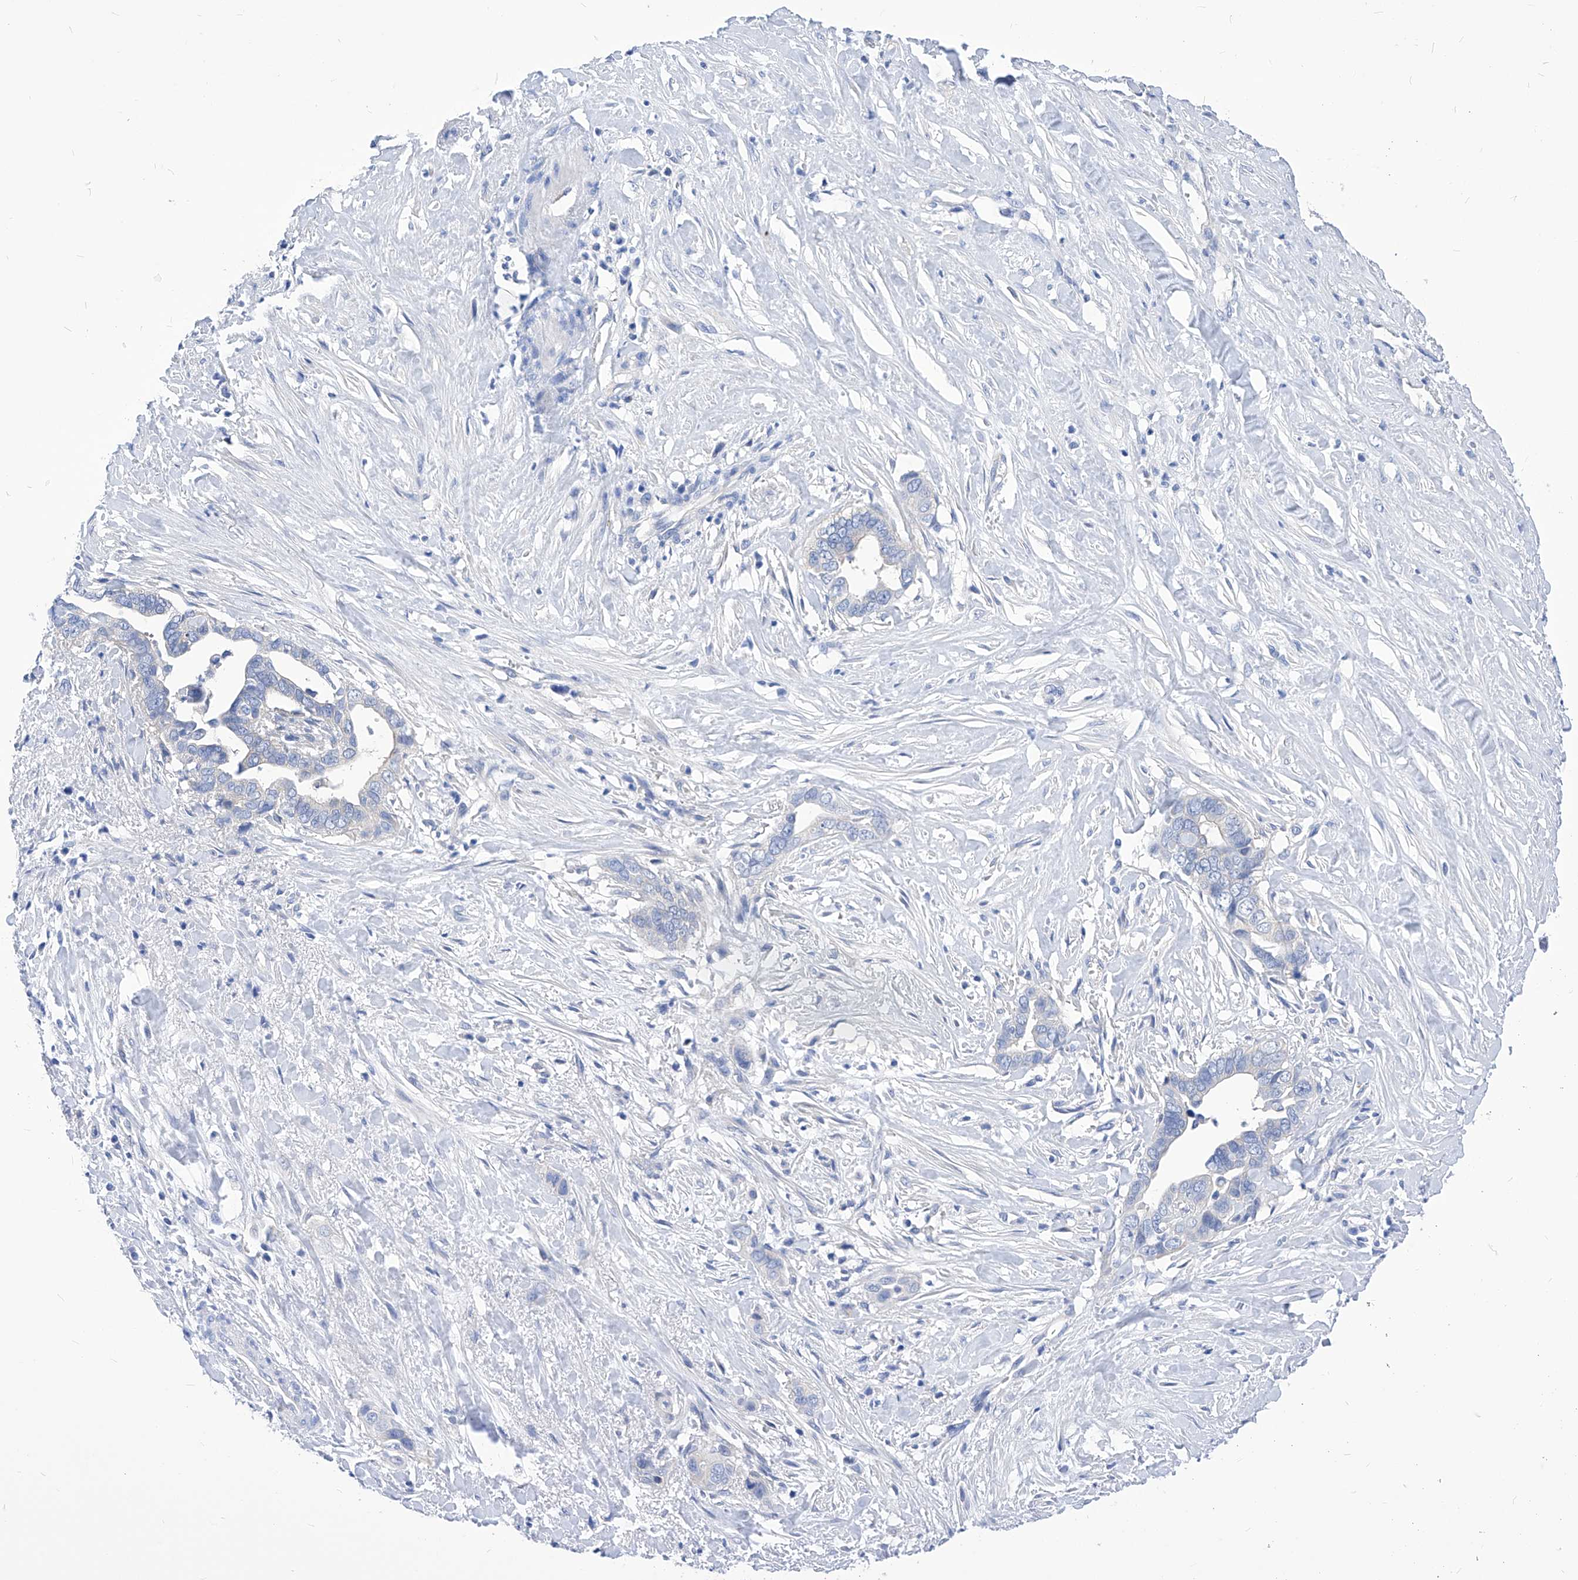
{"staining": {"intensity": "negative", "quantity": "none", "location": "none"}, "tissue": "liver cancer", "cell_type": "Tumor cells", "image_type": "cancer", "snomed": [{"axis": "morphology", "description": "Cholangiocarcinoma"}, {"axis": "topography", "description": "Liver"}], "caption": "Immunohistochemistry (IHC) of liver cancer (cholangiocarcinoma) displays no staining in tumor cells. The staining was performed using DAB (3,3'-diaminobenzidine) to visualize the protein expression in brown, while the nuclei were stained in blue with hematoxylin (Magnification: 20x).", "gene": "XPNPEP1", "patient": {"sex": "female", "age": 79}}